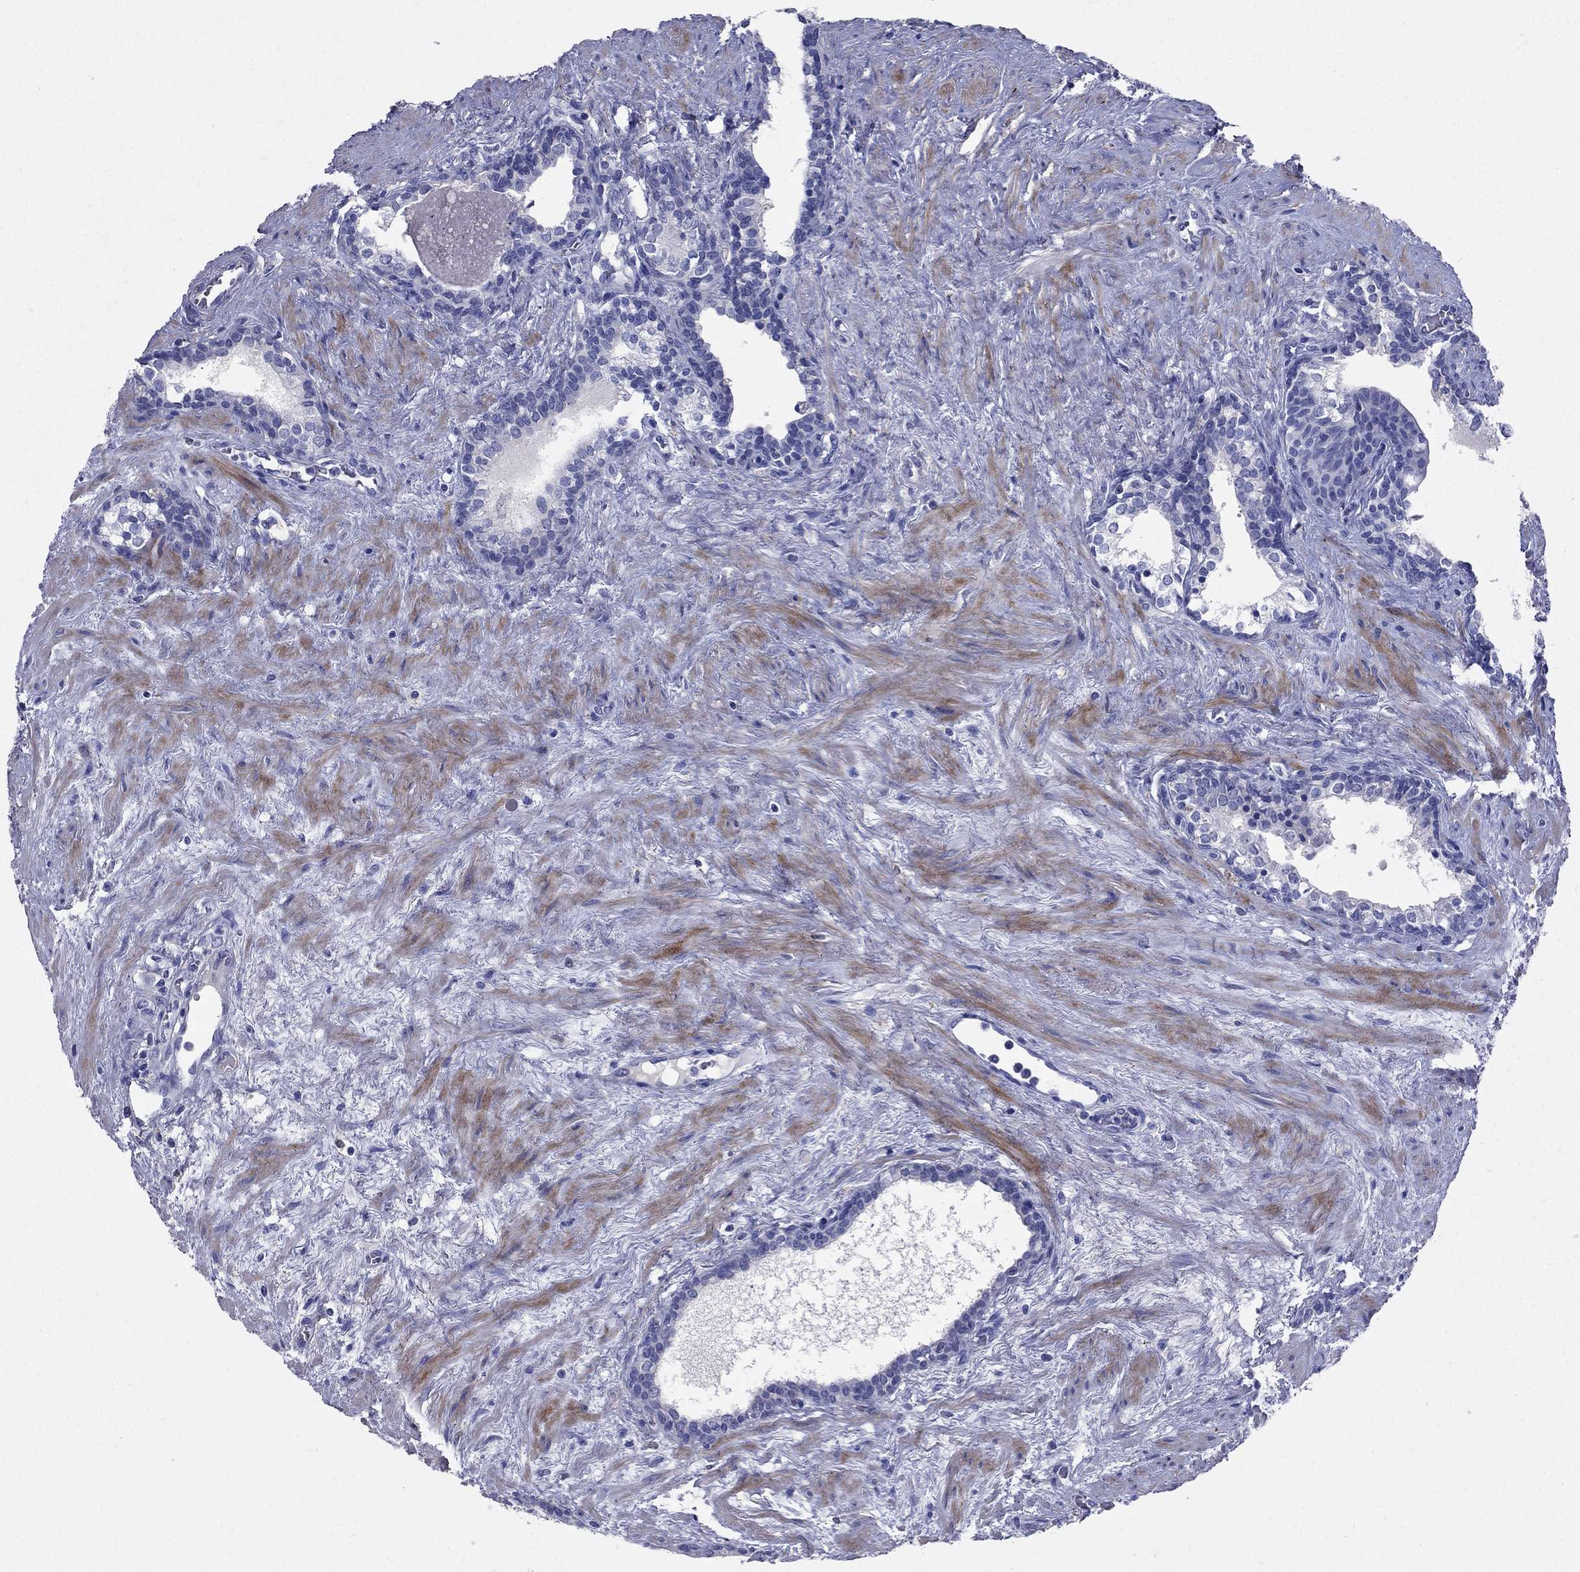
{"staining": {"intensity": "negative", "quantity": "none", "location": "none"}, "tissue": "prostate cancer", "cell_type": "Tumor cells", "image_type": "cancer", "snomed": [{"axis": "morphology", "description": "Adenocarcinoma, NOS"}, {"axis": "morphology", "description": "Adenocarcinoma, High grade"}, {"axis": "topography", "description": "Prostate"}], "caption": "The IHC histopathology image has no significant expression in tumor cells of adenocarcinoma (high-grade) (prostate) tissue.", "gene": "LMTK3", "patient": {"sex": "male", "age": 61}}